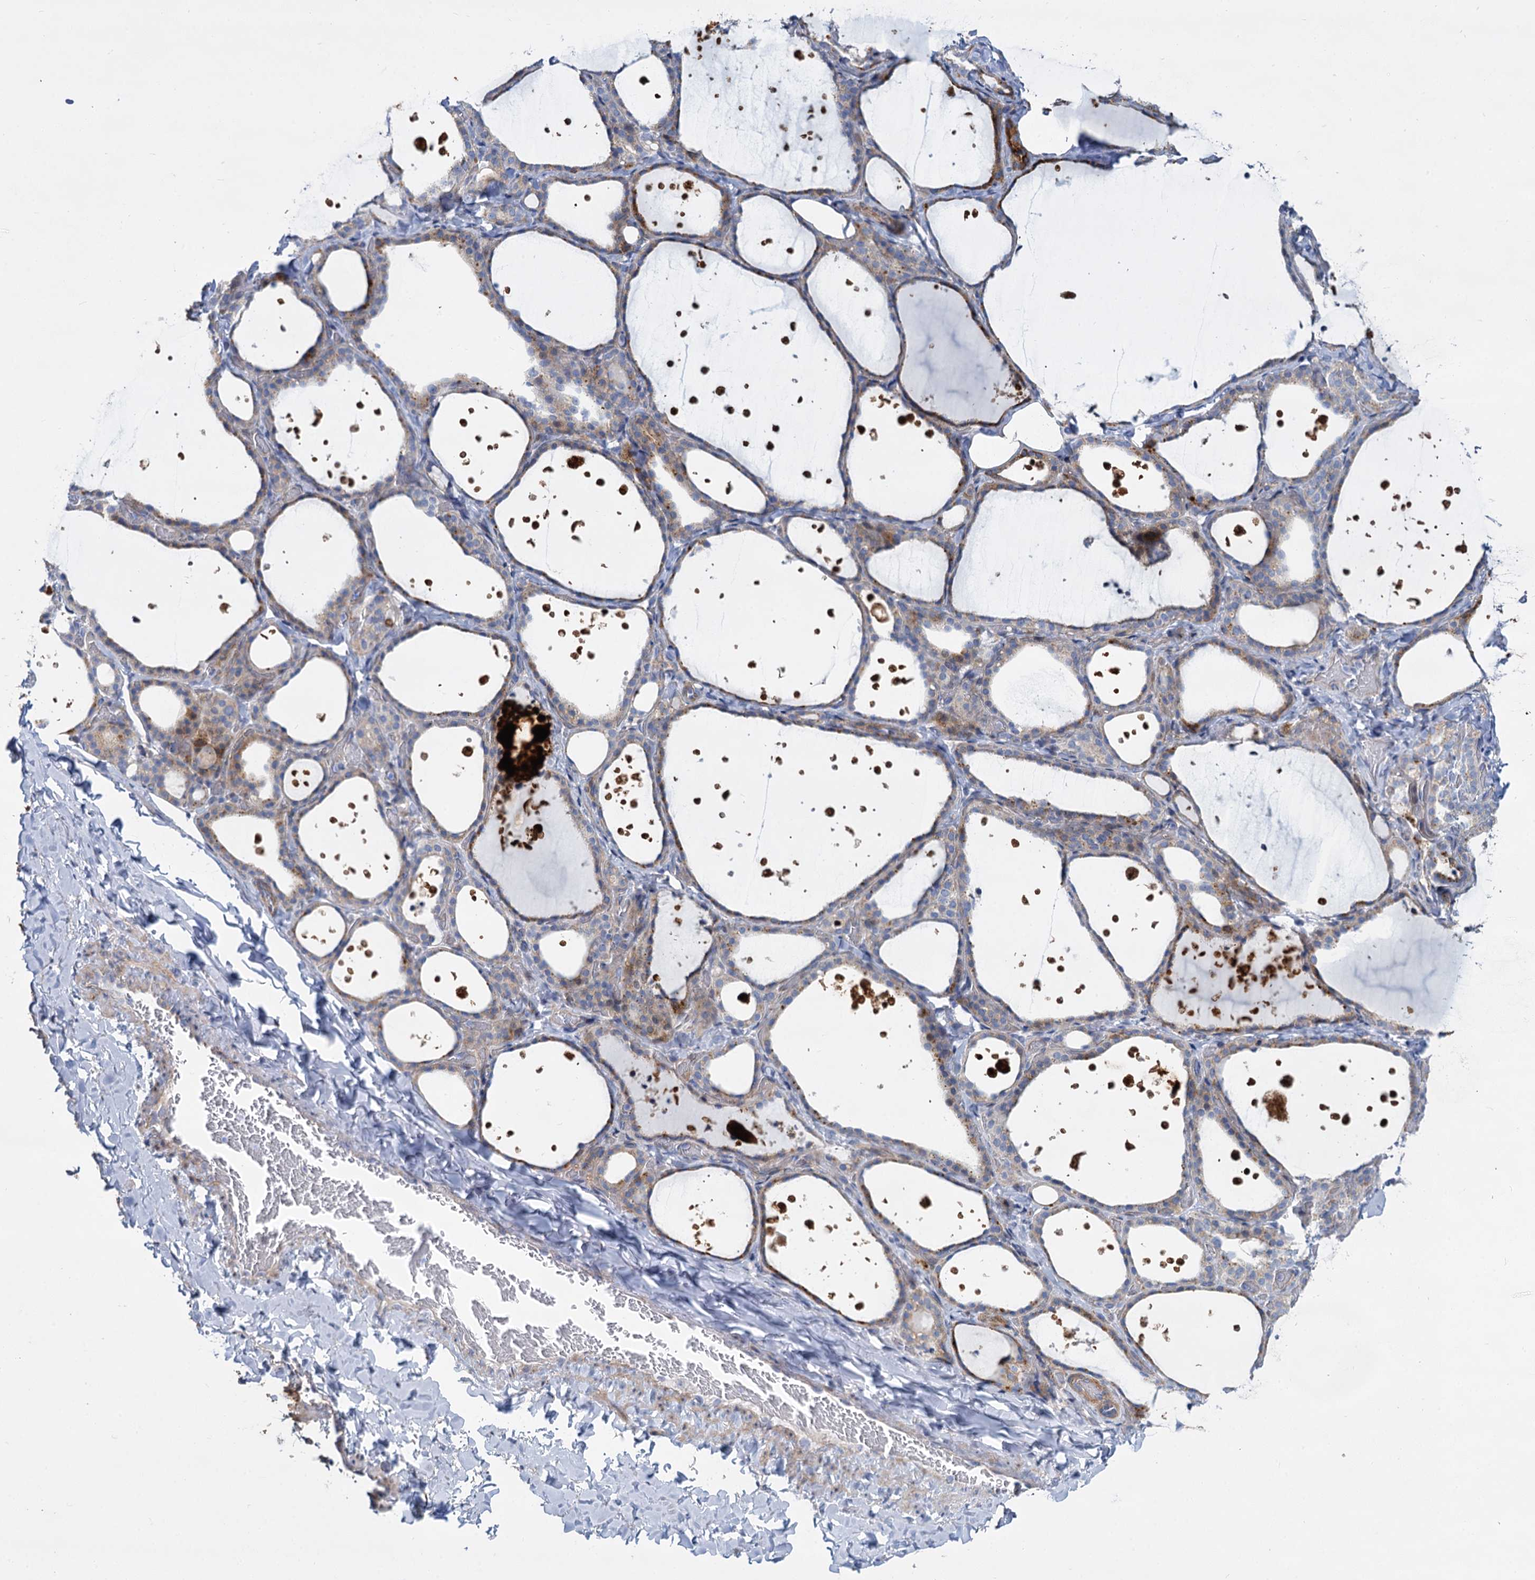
{"staining": {"intensity": "weak", "quantity": "<25%", "location": "cytoplasmic/membranous"}, "tissue": "thyroid gland", "cell_type": "Glandular cells", "image_type": "normal", "snomed": [{"axis": "morphology", "description": "Normal tissue, NOS"}, {"axis": "topography", "description": "Thyroid gland"}], "caption": "Immunohistochemical staining of benign human thyroid gland demonstrates no significant positivity in glandular cells. (DAB immunohistochemistry with hematoxylin counter stain).", "gene": "TRIM77", "patient": {"sex": "female", "age": 44}}